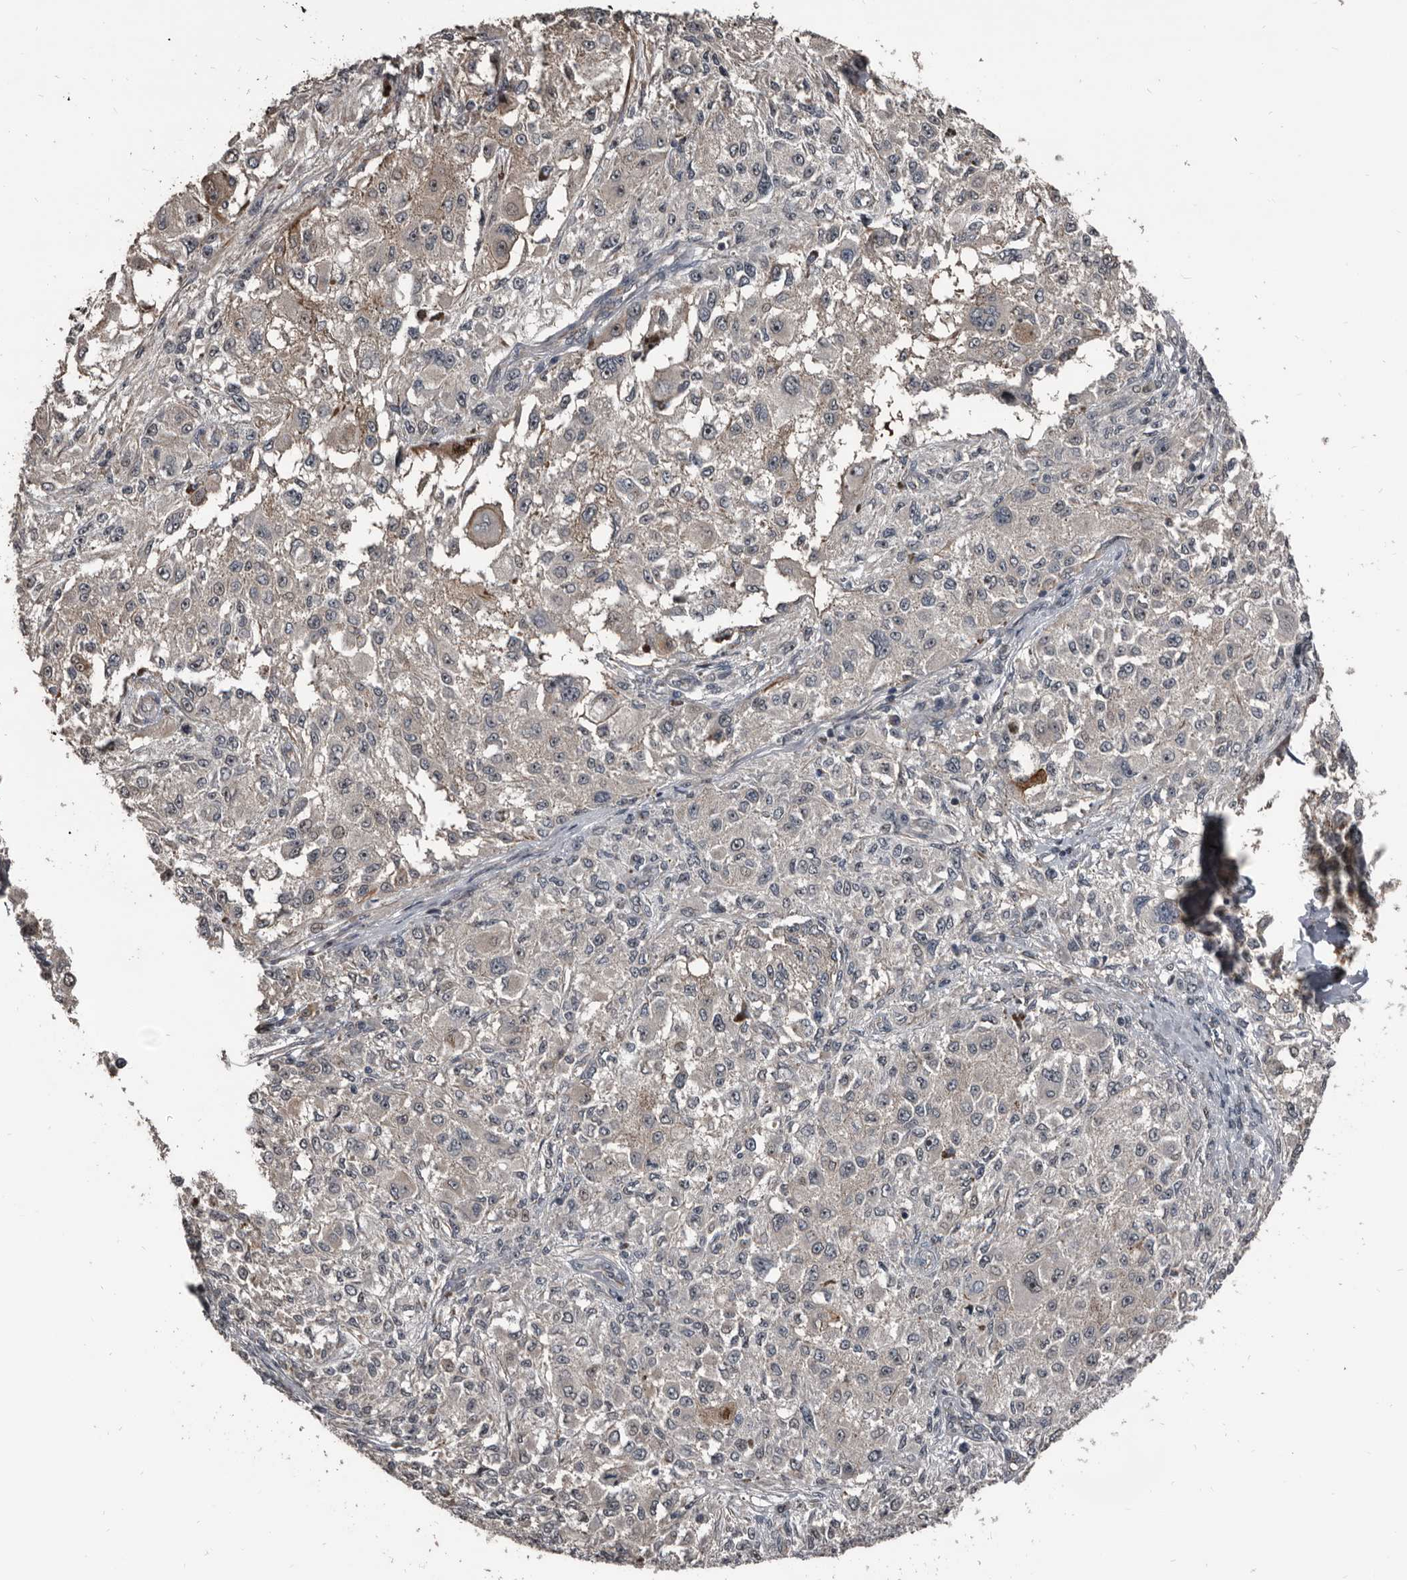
{"staining": {"intensity": "moderate", "quantity": "25%-75%", "location": "cytoplasmic/membranous"}, "tissue": "melanoma", "cell_type": "Tumor cells", "image_type": "cancer", "snomed": [{"axis": "morphology", "description": "Necrosis, NOS"}, {"axis": "morphology", "description": "Malignant melanoma, NOS"}, {"axis": "topography", "description": "Skin"}], "caption": "Tumor cells reveal medium levels of moderate cytoplasmic/membranous staining in approximately 25%-75% of cells in human malignant melanoma.", "gene": "DHPS", "patient": {"sex": "female", "age": 87}}